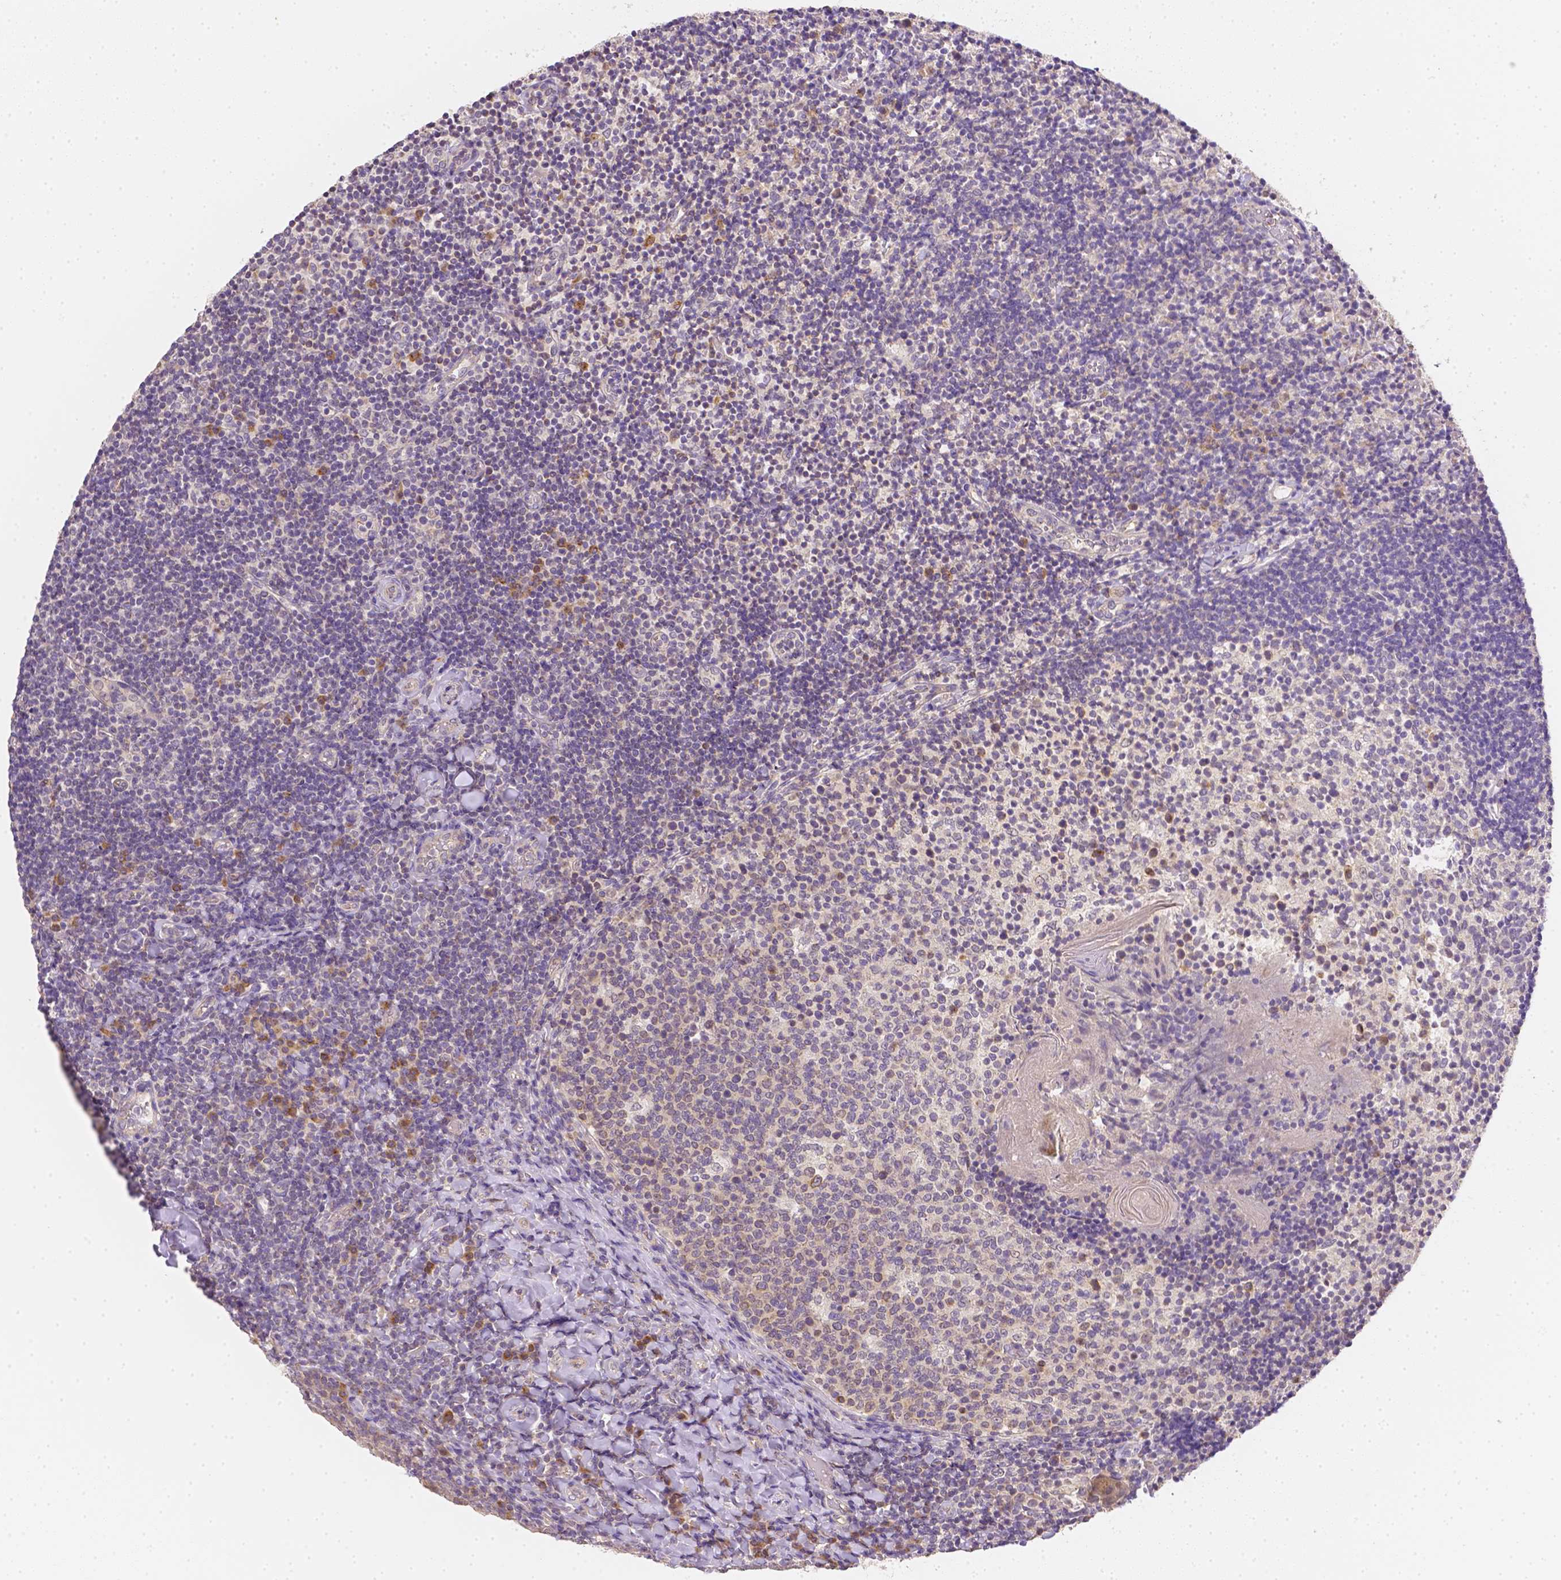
{"staining": {"intensity": "negative", "quantity": "none", "location": "none"}, "tissue": "tonsil", "cell_type": "Germinal center cells", "image_type": "normal", "snomed": [{"axis": "morphology", "description": "Normal tissue, NOS"}, {"axis": "topography", "description": "Tonsil"}], "caption": "Histopathology image shows no protein positivity in germinal center cells of benign tonsil.", "gene": "C10orf67", "patient": {"sex": "female", "age": 10}}